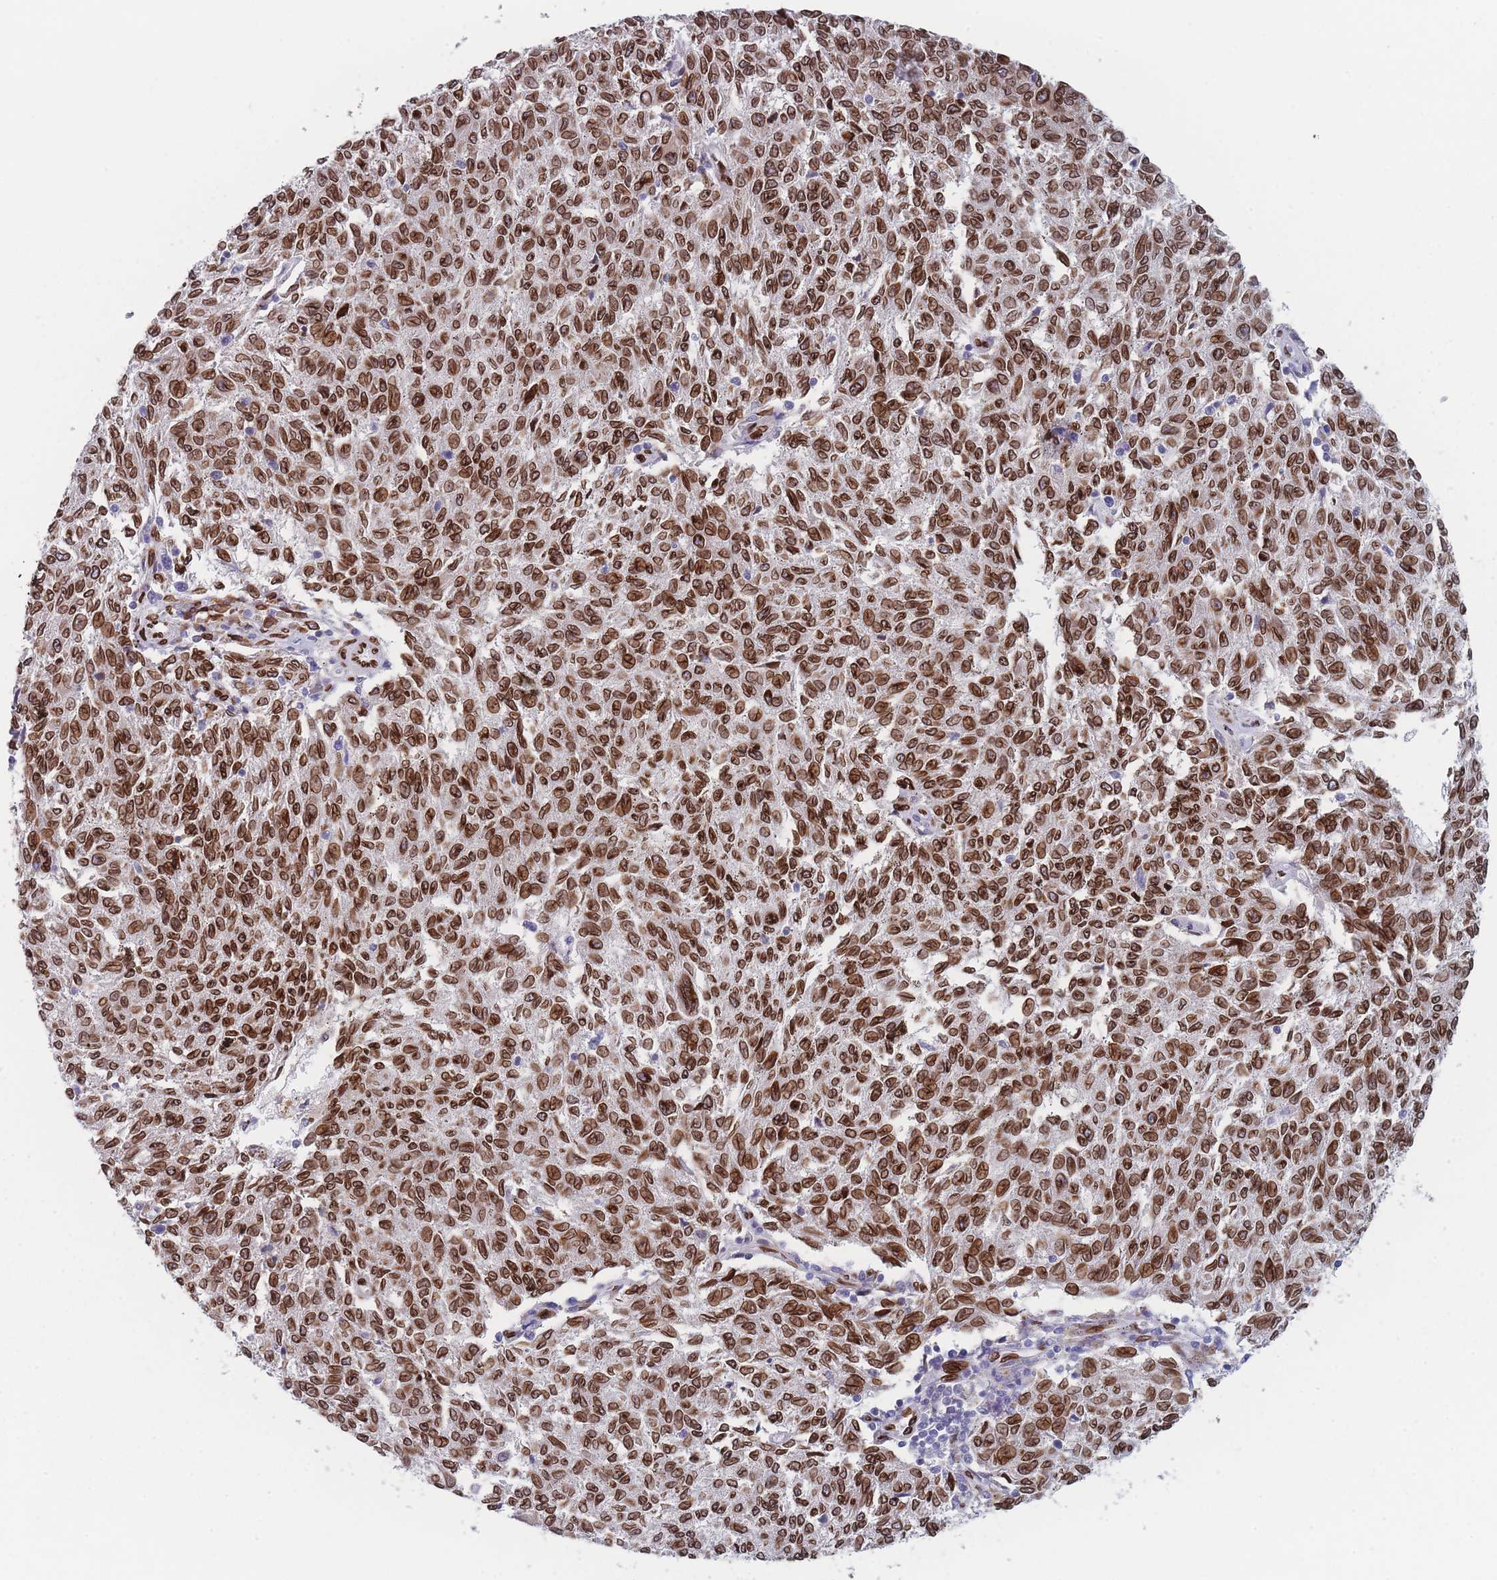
{"staining": {"intensity": "strong", "quantity": ">75%", "location": "cytoplasmic/membranous,nuclear"}, "tissue": "melanoma", "cell_type": "Tumor cells", "image_type": "cancer", "snomed": [{"axis": "morphology", "description": "Malignant melanoma, NOS"}, {"axis": "topography", "description": "Skin"}], "caption": "Protein analysis of melanoma tissue exhibits strong cytoplasmic/membranous and nuclear positivity in approximately >75% of tumor cells. (IHC, brightfield microscopy, high magnification).", "gene": "ZBTB1", "patient": {"sex": "female", "age": 72}}